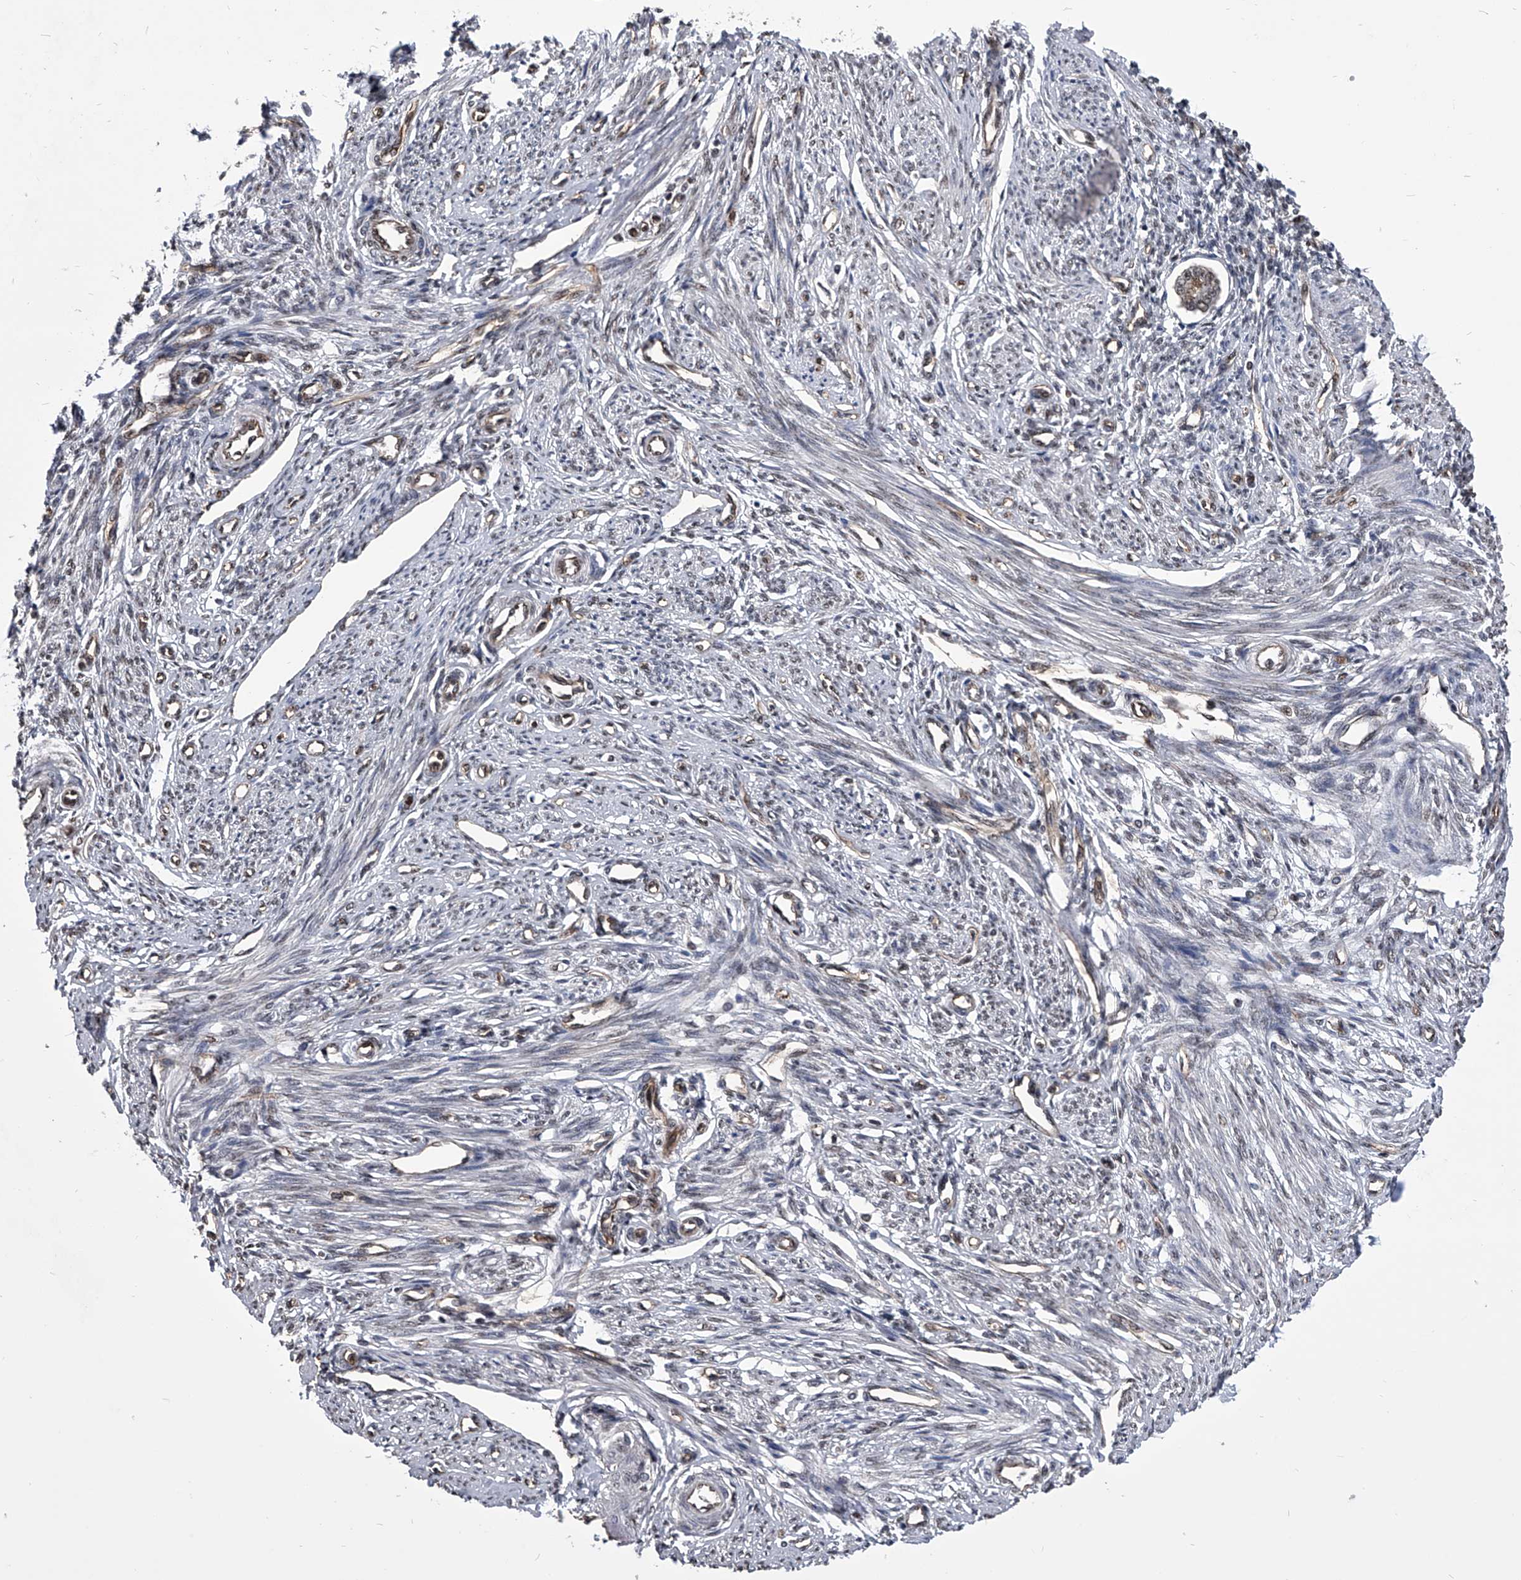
{"staining": {"intensity": "negative", "quantity": "none", "location": "none"}, "tissue": "endometrium", "cell_type": "Cells in endometrial stroma", "image_type": "normal", "snomed": [{"axis": "morphology", "description": "Normal tissue, NOS"}, {"axis": "topography", "description": "Endometrium"}], "caption": "This is a image of immunohistochemistry staining of normal endometrium, which shows no positivity in cells in endometrial stroma. (DAB immunohistochemistry visualized using brightfield microscopy, high magnification).", "gene": "ZNF76", "patient": {"sex": "female", "age": 56}}